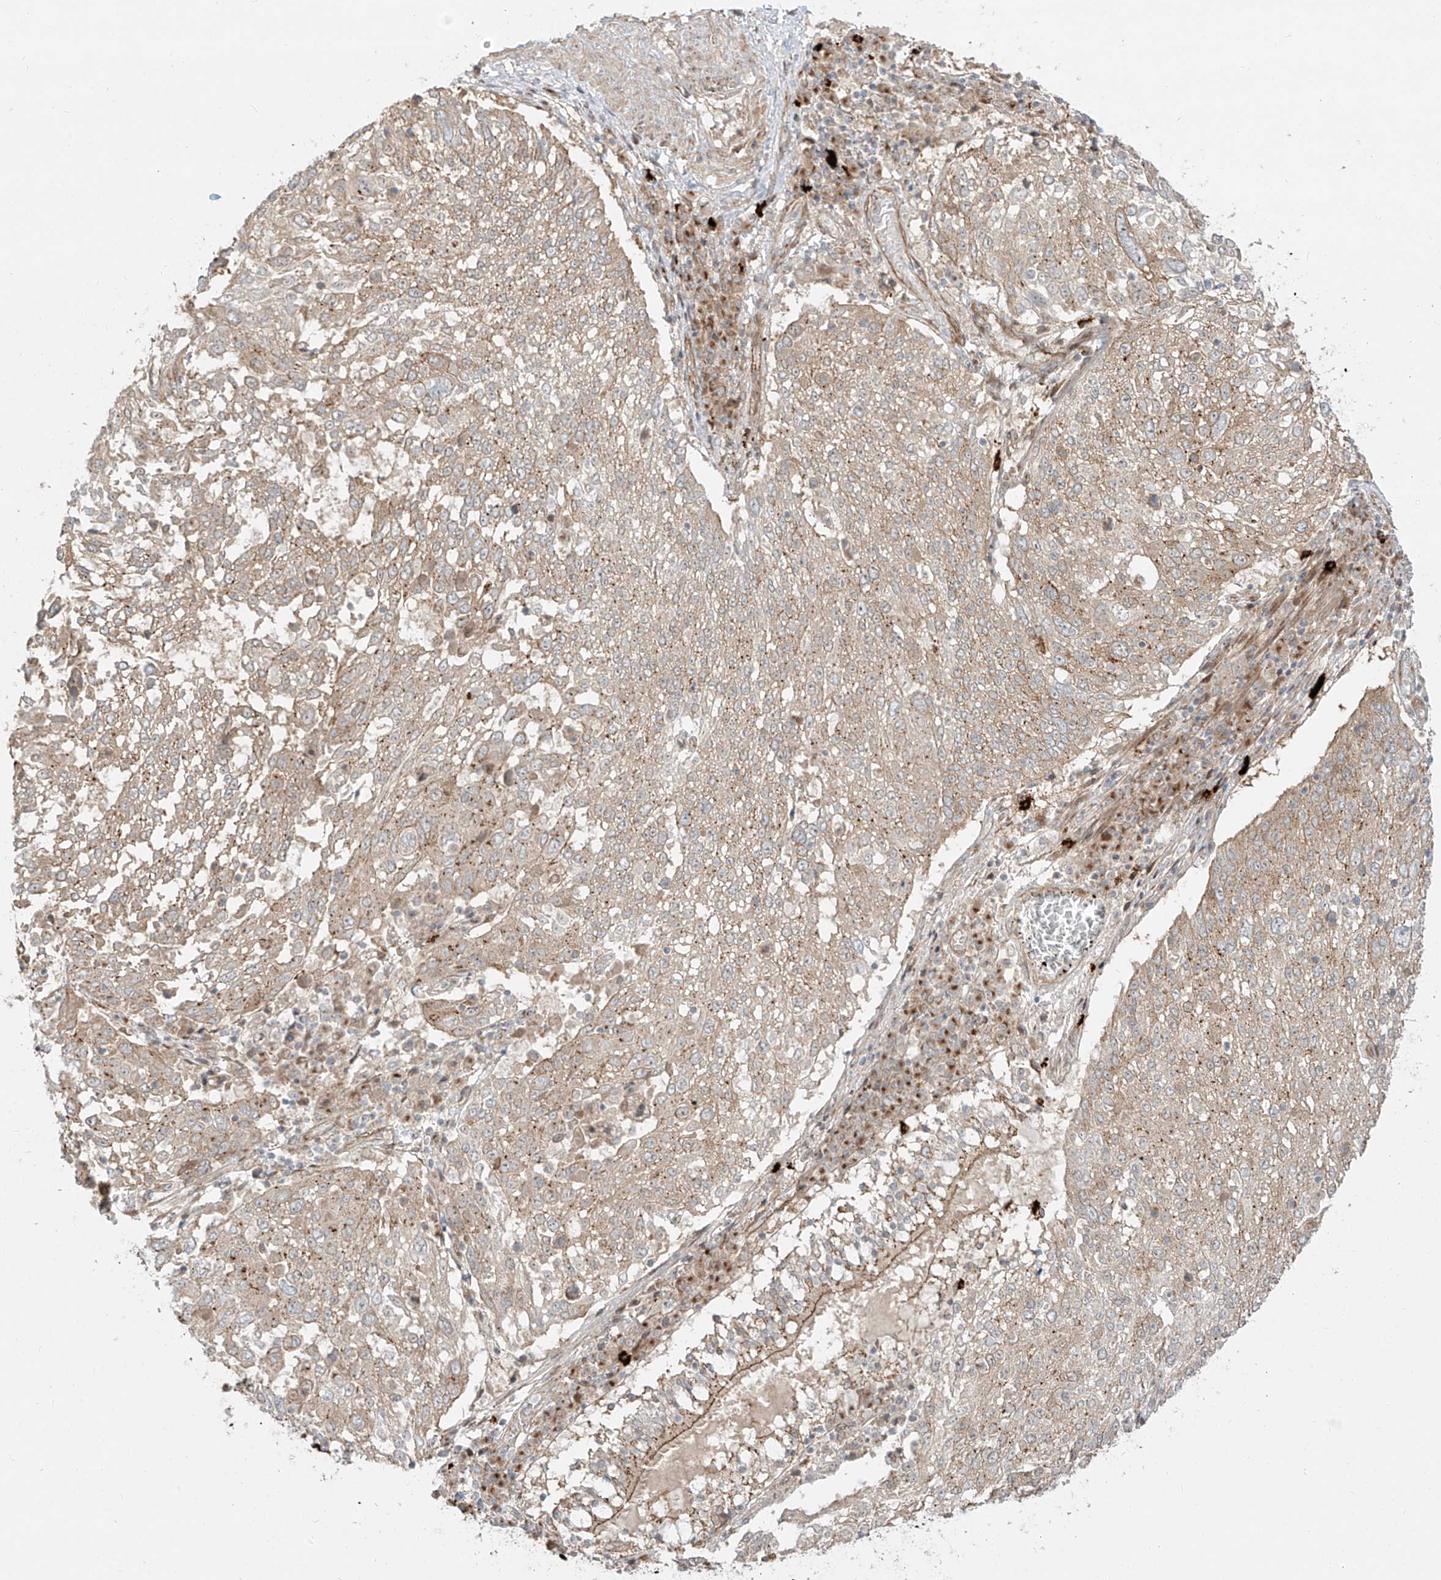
{"staining": {"intensity": "weak", "quantity": ">75%", "location": "cytoplasmic/membranous"}, "tissue": "lung cancer", "cell_type": "Tumor cells", "image_type": "cancer", "snomed": [{"axis": "morphology", "description": "Squamous cell carcinoma, NOS"}, {"axis": "topography", "description": "Lung"}], "caption": "Lung cancer stained with immunohistochemistry (IHC) displays weak cytoplasmic/membranous expression in approximately >75% of tumor cells. Using DAB (3,3'-diaminobenzidine) (brown) and hematoxylin (blue) stains, captured at high magnification using brightfield microscopy.", "gene": "ZNF287", "patient": {"sex": "male", "age": 65}}